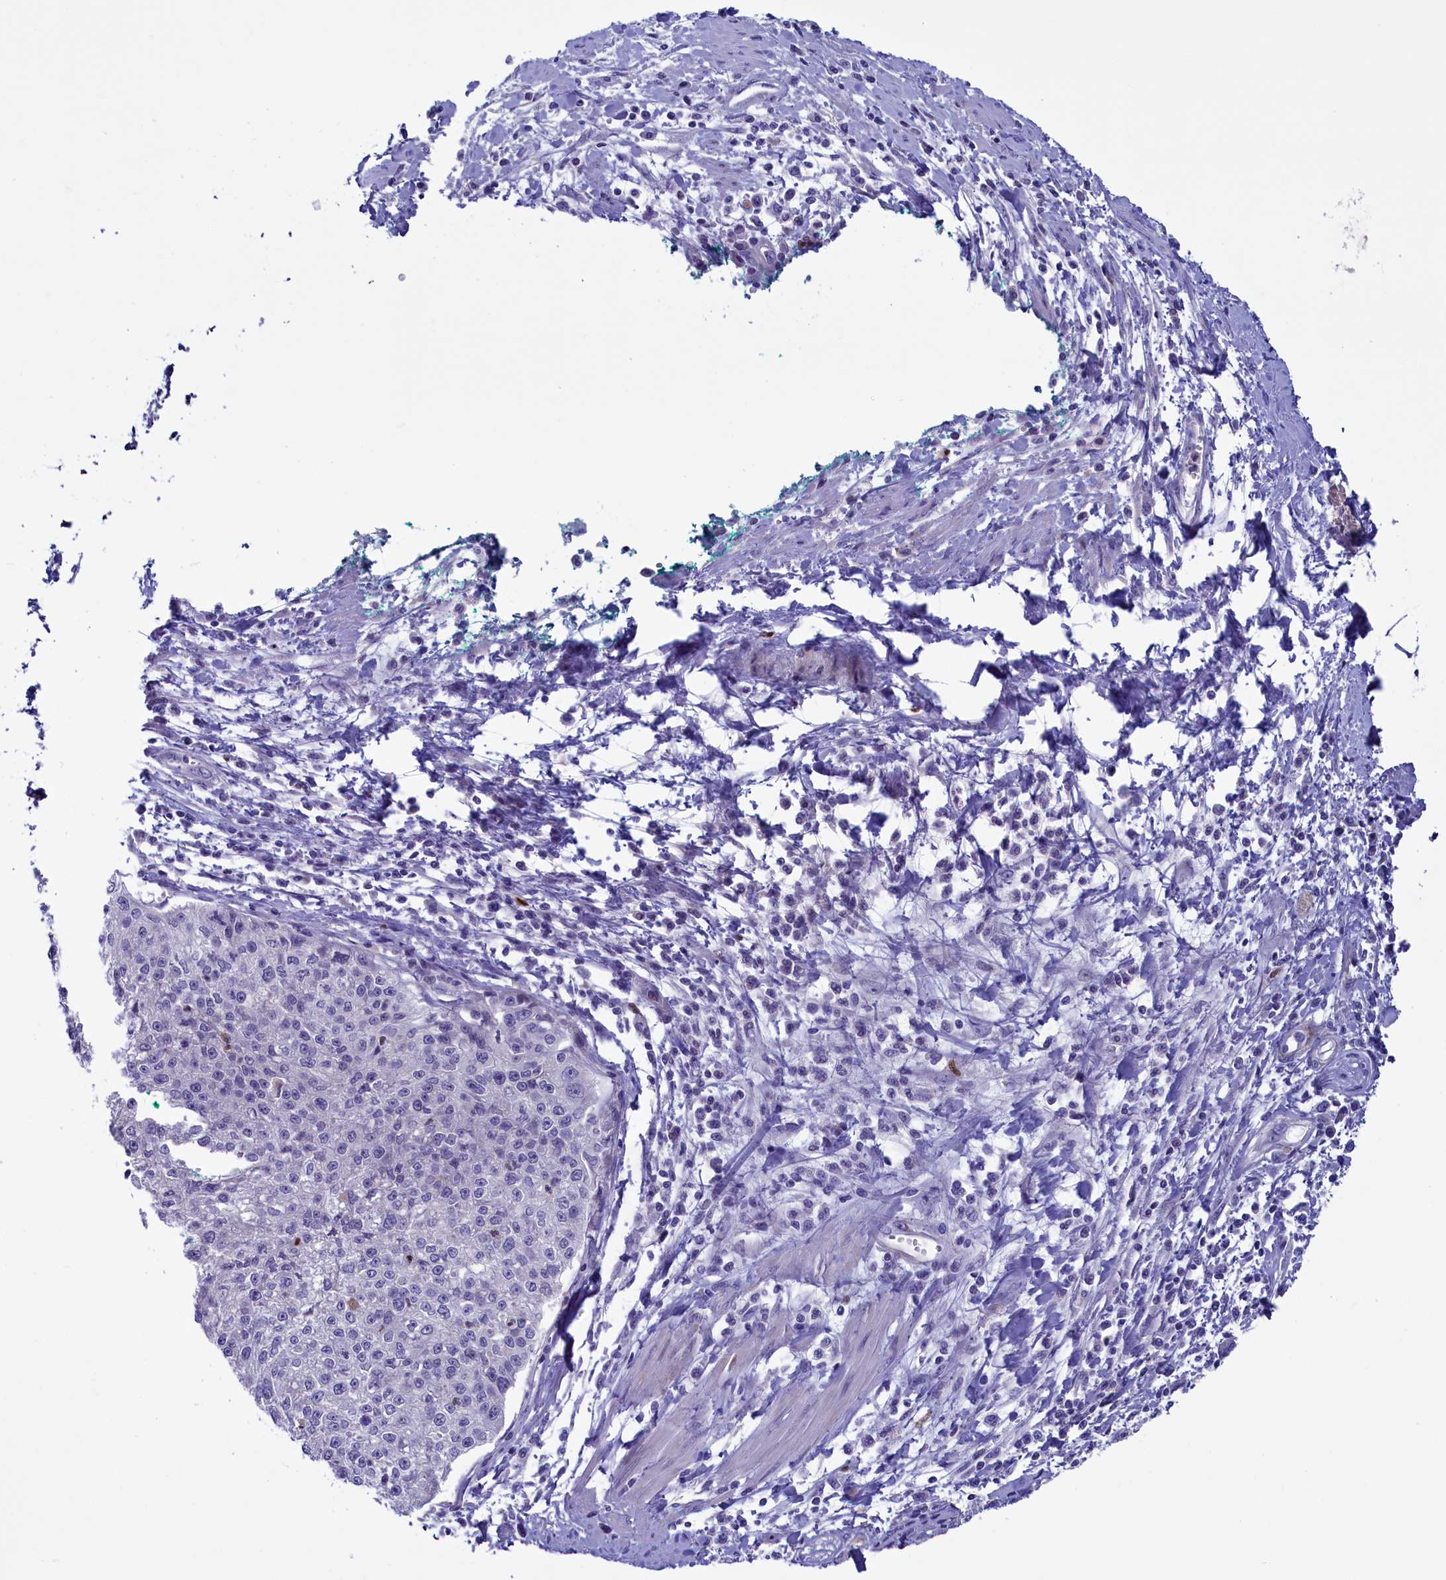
{"staining": {"intensity": "negative", "quantity": "none", "location": "none"}, "tissue": "cervical cancer", "cell_type": "Tumor cells", "image_type": "cancer", "snomed": [{"axis": "morphology", "description": "Squamous cell carcinoma, NOS"}, {"axis": "topography", "description": "Cervix"}], "caption": "A high-resolution photomicrograph shows immunohistochemistry staining of cervical cancer, which exhibits no significant staining in tumor cells.", "gene": "LOXL1", "patient": {"sex": "female", "age": 57}}